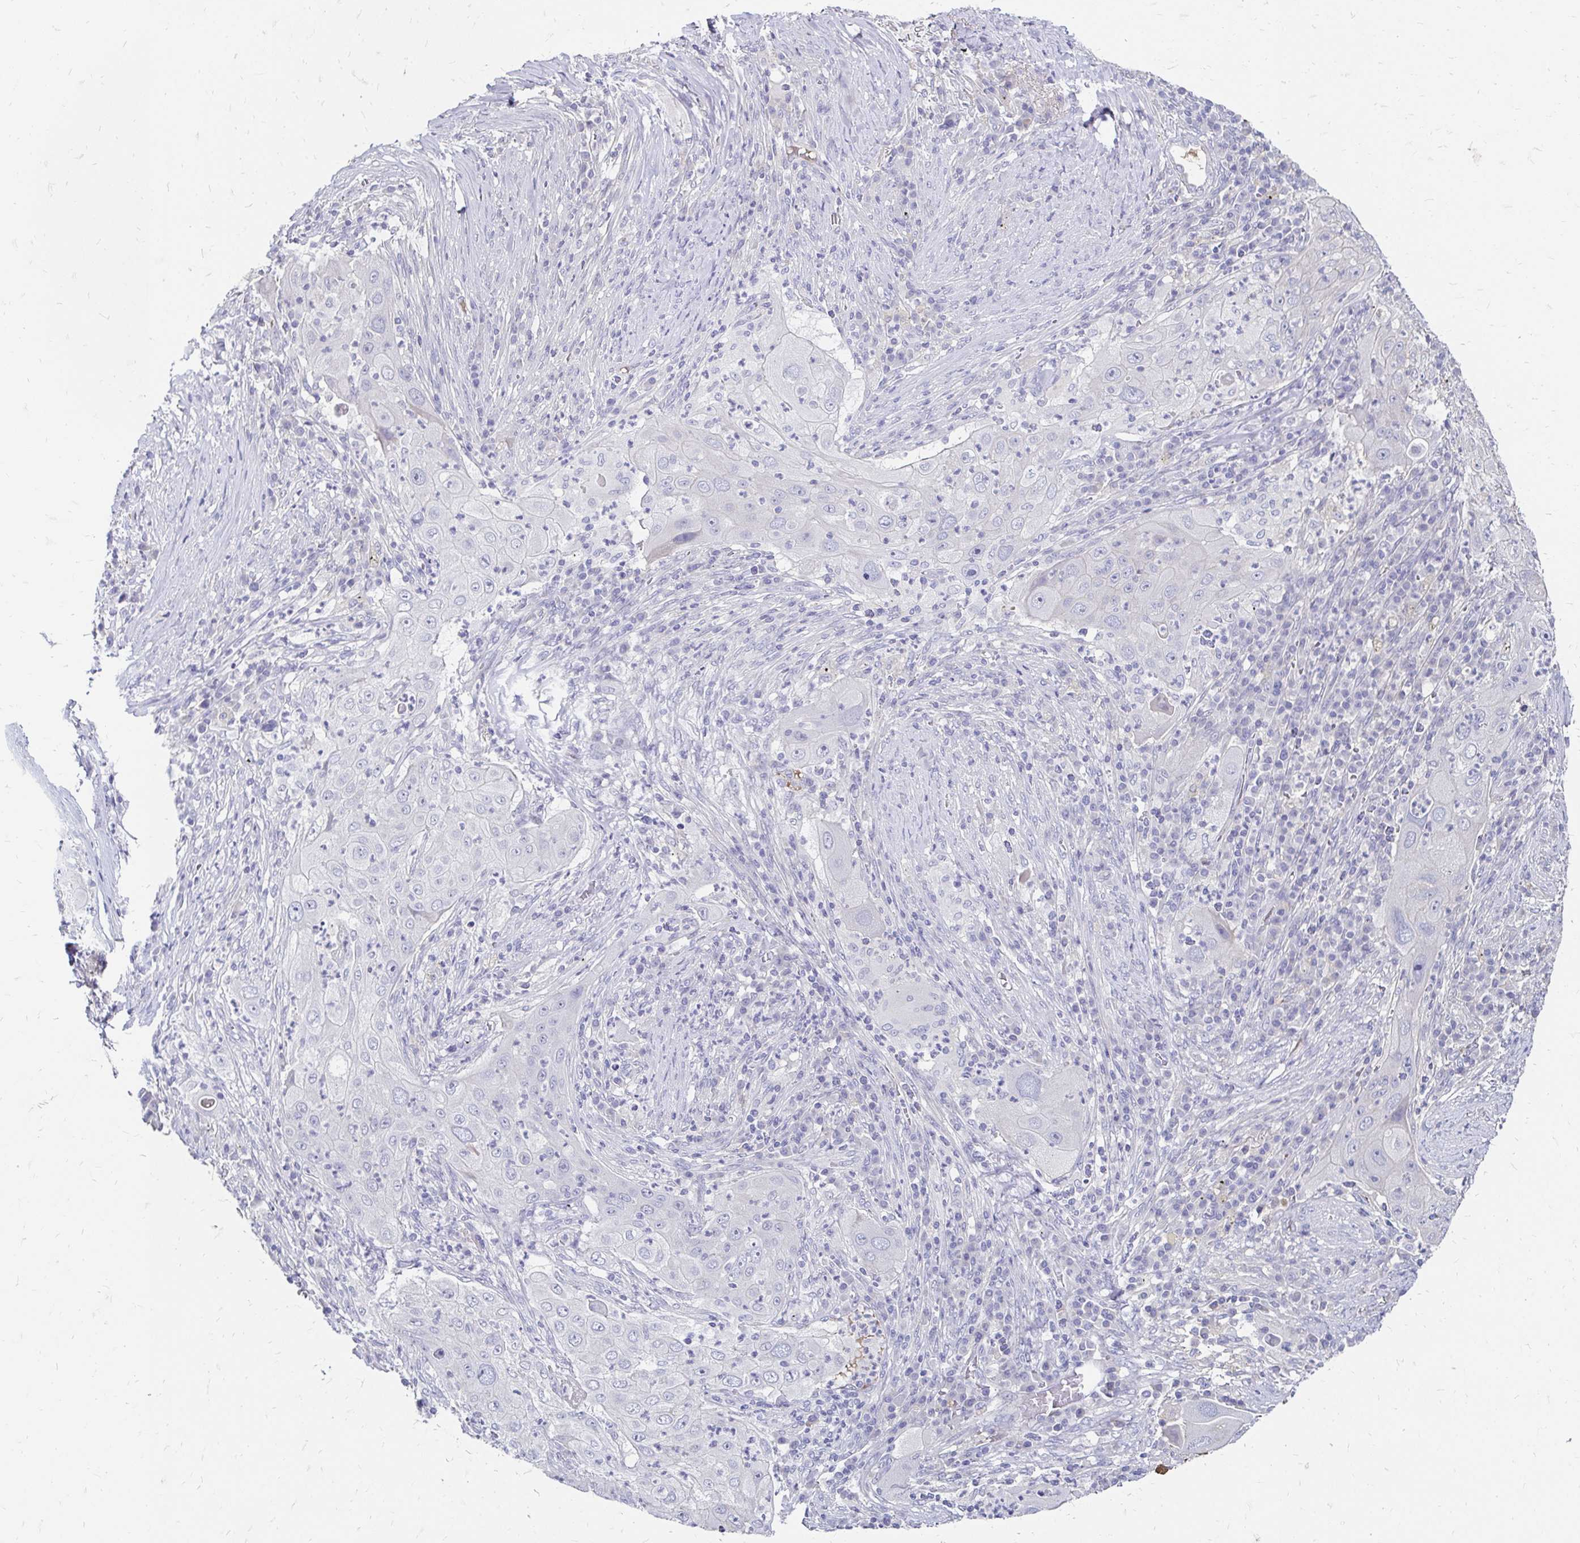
{"staining": {"intensity": "negative", "quantity": "none", "location": "none"}, "tissue": "lung cancer", "cell_type": "Tumor cells", "image_type": "cancer", "snomed": [{"axis": "morphology", "description": "Squamous cell carcinoma, NOS"}, {"axis": "topography", "description": "Lung"}], "caption": "An IHC photomicrograph of lung squamous cell carcinoma is shown. There is no staining in tumor cells of lung squamous cell carcinoma. (Brightfield microscopy of DAB (3,3'-diaminobenzidine) immunohistochemistry (IHC) at high magnification).", "gene": "SCG3", "patient": {"sex": "female", "age": 59}}